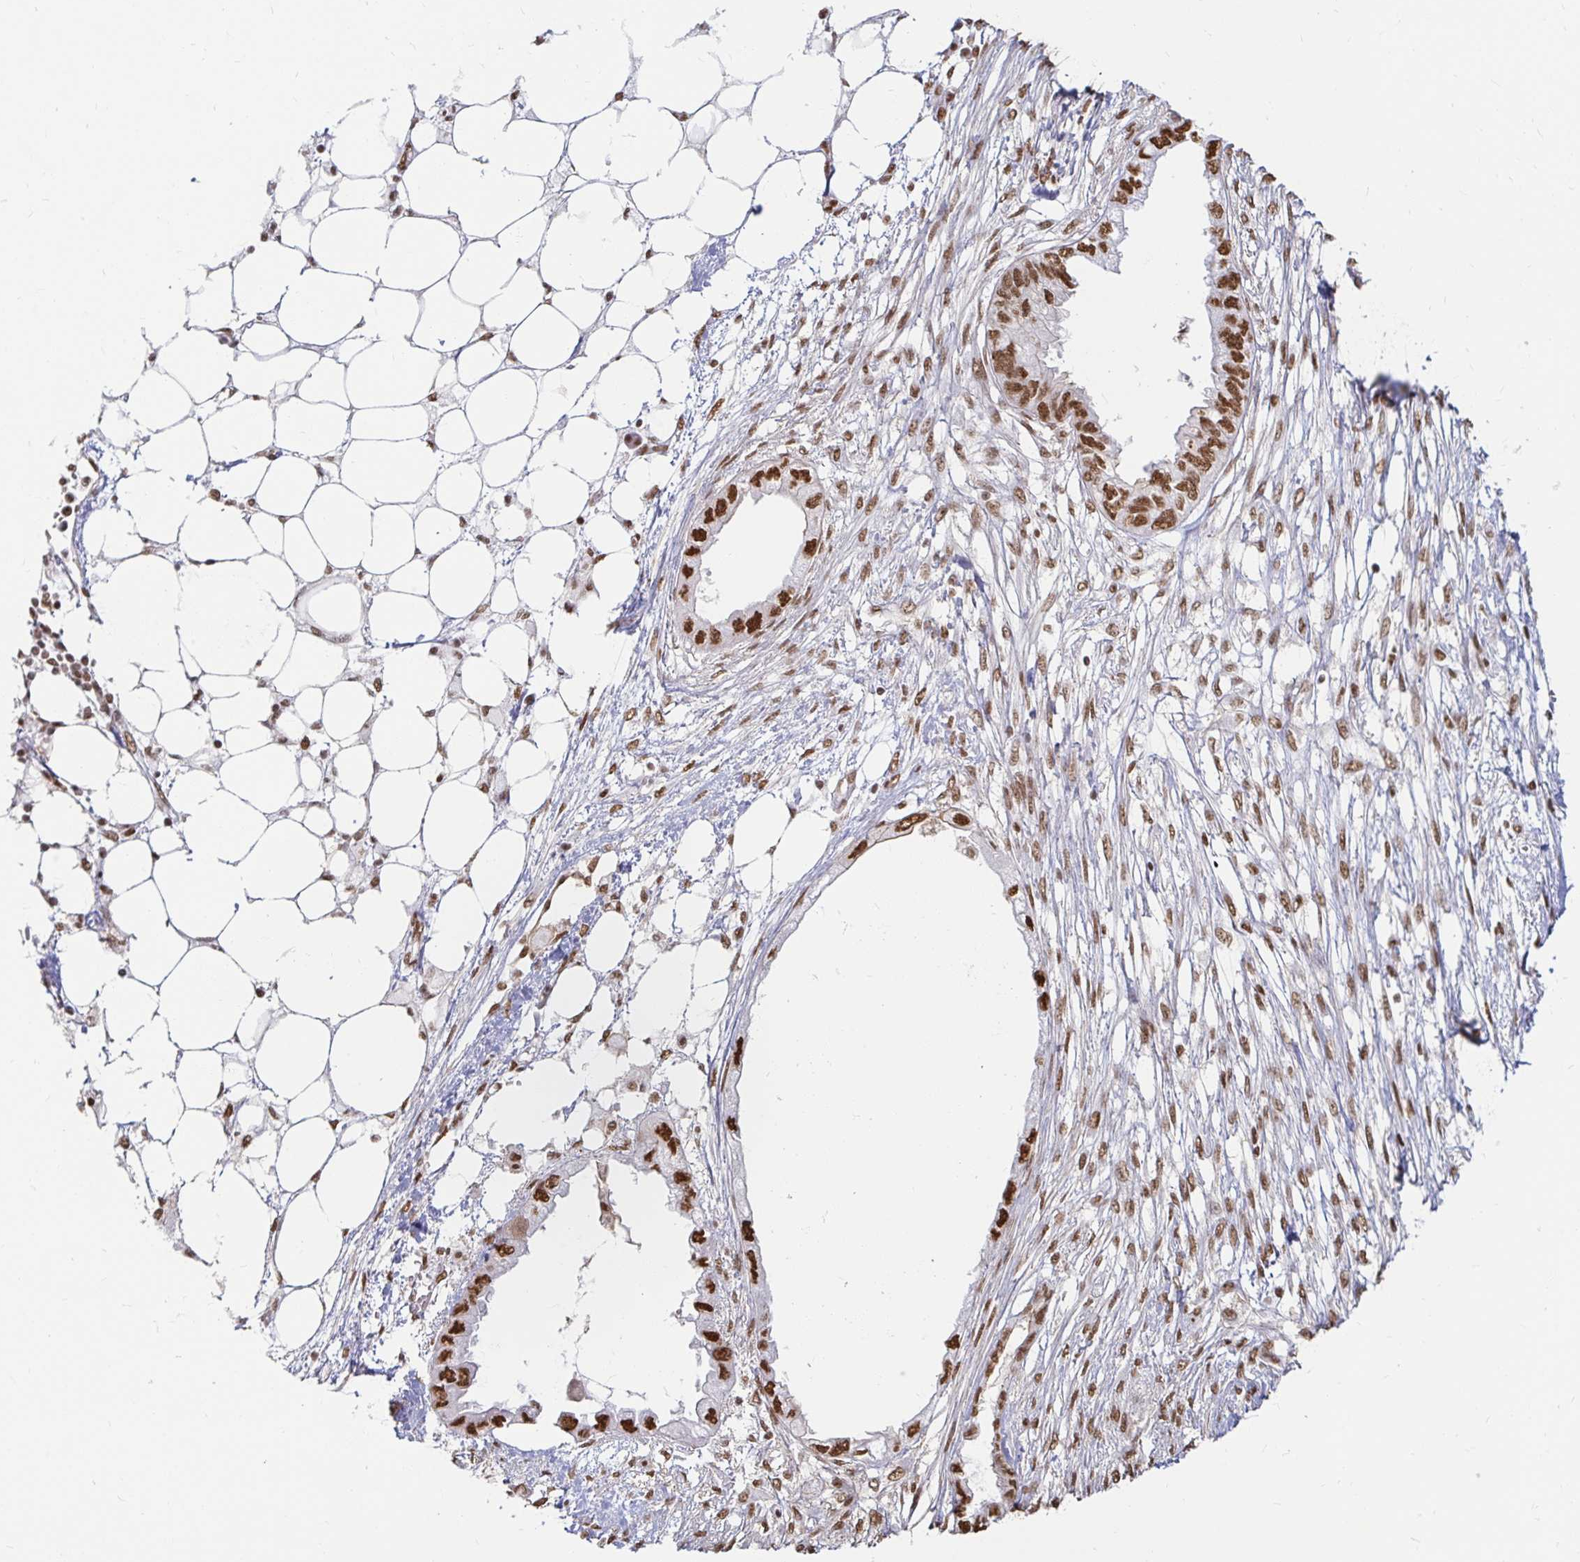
{"staining": {"intensity": "strong", "quantity": ">75%", "location": "nuclear"}, "tissue": "endometrial cancer", "cell_type": "Tumor cells", "image_type": "cancer", "snomed": [{"axis": "morphology", "description": "Adenocarcinoma, NOS"}, {"axis": "morphology", "description": "Adenocarcinoma, metastatic, NOS"}, {"axis": "topography", "description": "Adipose tissue"}, {"axis": "topography", "description": "Endometrium"}], "caption": "An IHC histopathology image of tumor tissue is shown. Protein staining in brown shows strong nuclear positivity in adenocarcinoma (endometrial) within tumor cells.", "gene": "HNRNPU", "patient": {"sex": "female", "age": 67}}